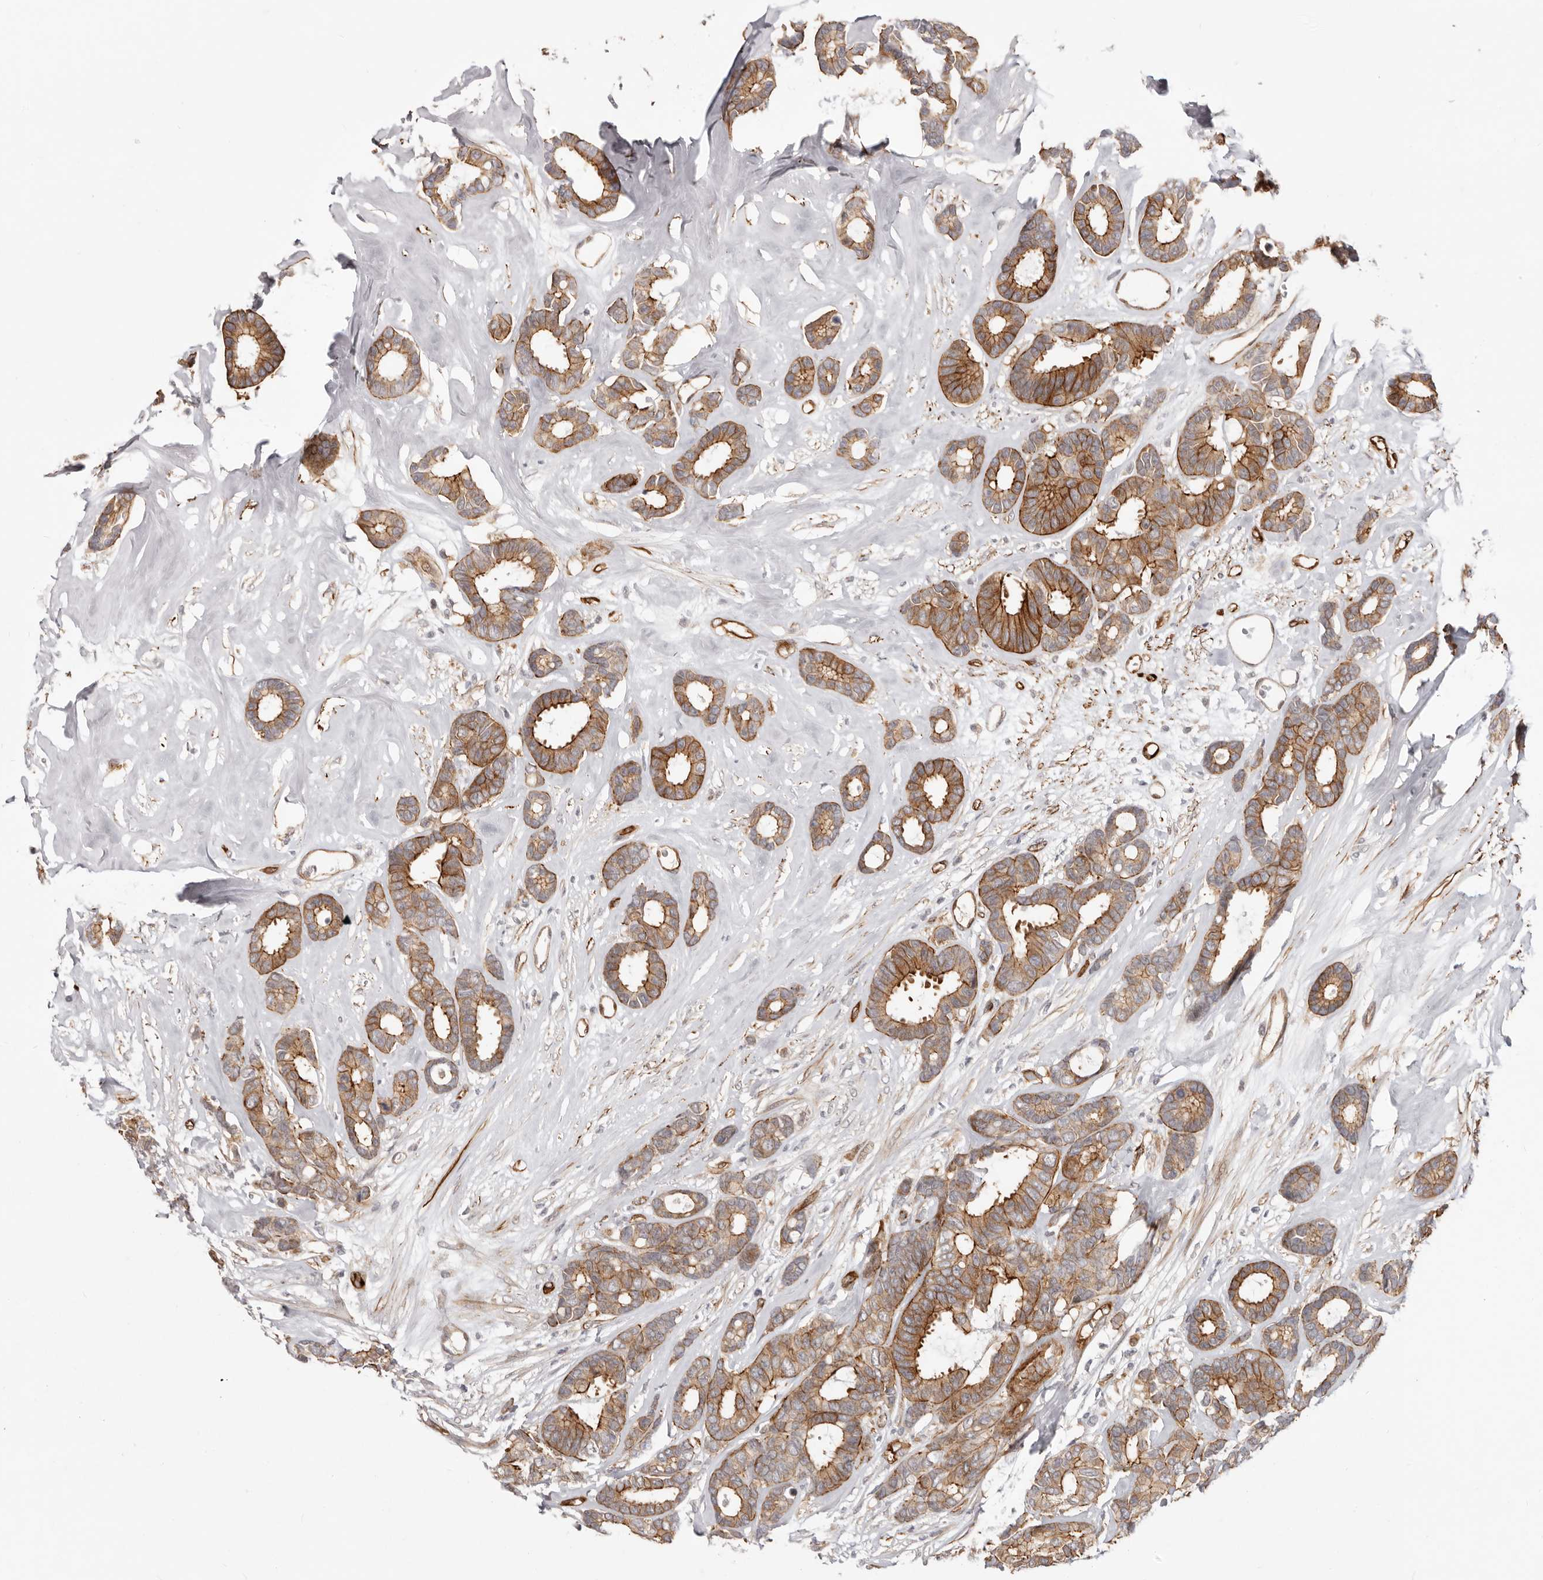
{"staining": {"intensity": "moderate", "quantity": ">75%", "location": "cytoplasmic/membranous"}, "tissue": "breast cancer", "cell_type": "Tumor cells", "image_type": "cancer", "snomed": [{"axis": "morphology", "description": "Duct carcinoma"}, {"axis": "topography", "description": "Breast"}], "caption": "Breast cancer (infiltrating ductal carcinoma) tissue exhibits moderate cytoplasmic/membranous staining in approximately >75% of tumor cells, visualized by immunohistochemistry. (DAB (3,3'-diaminobenzidine) IHC with brightfield microscopy, high magnification).", "gene": "SZT2", "patient": {"sex": "female", "age": 87}}